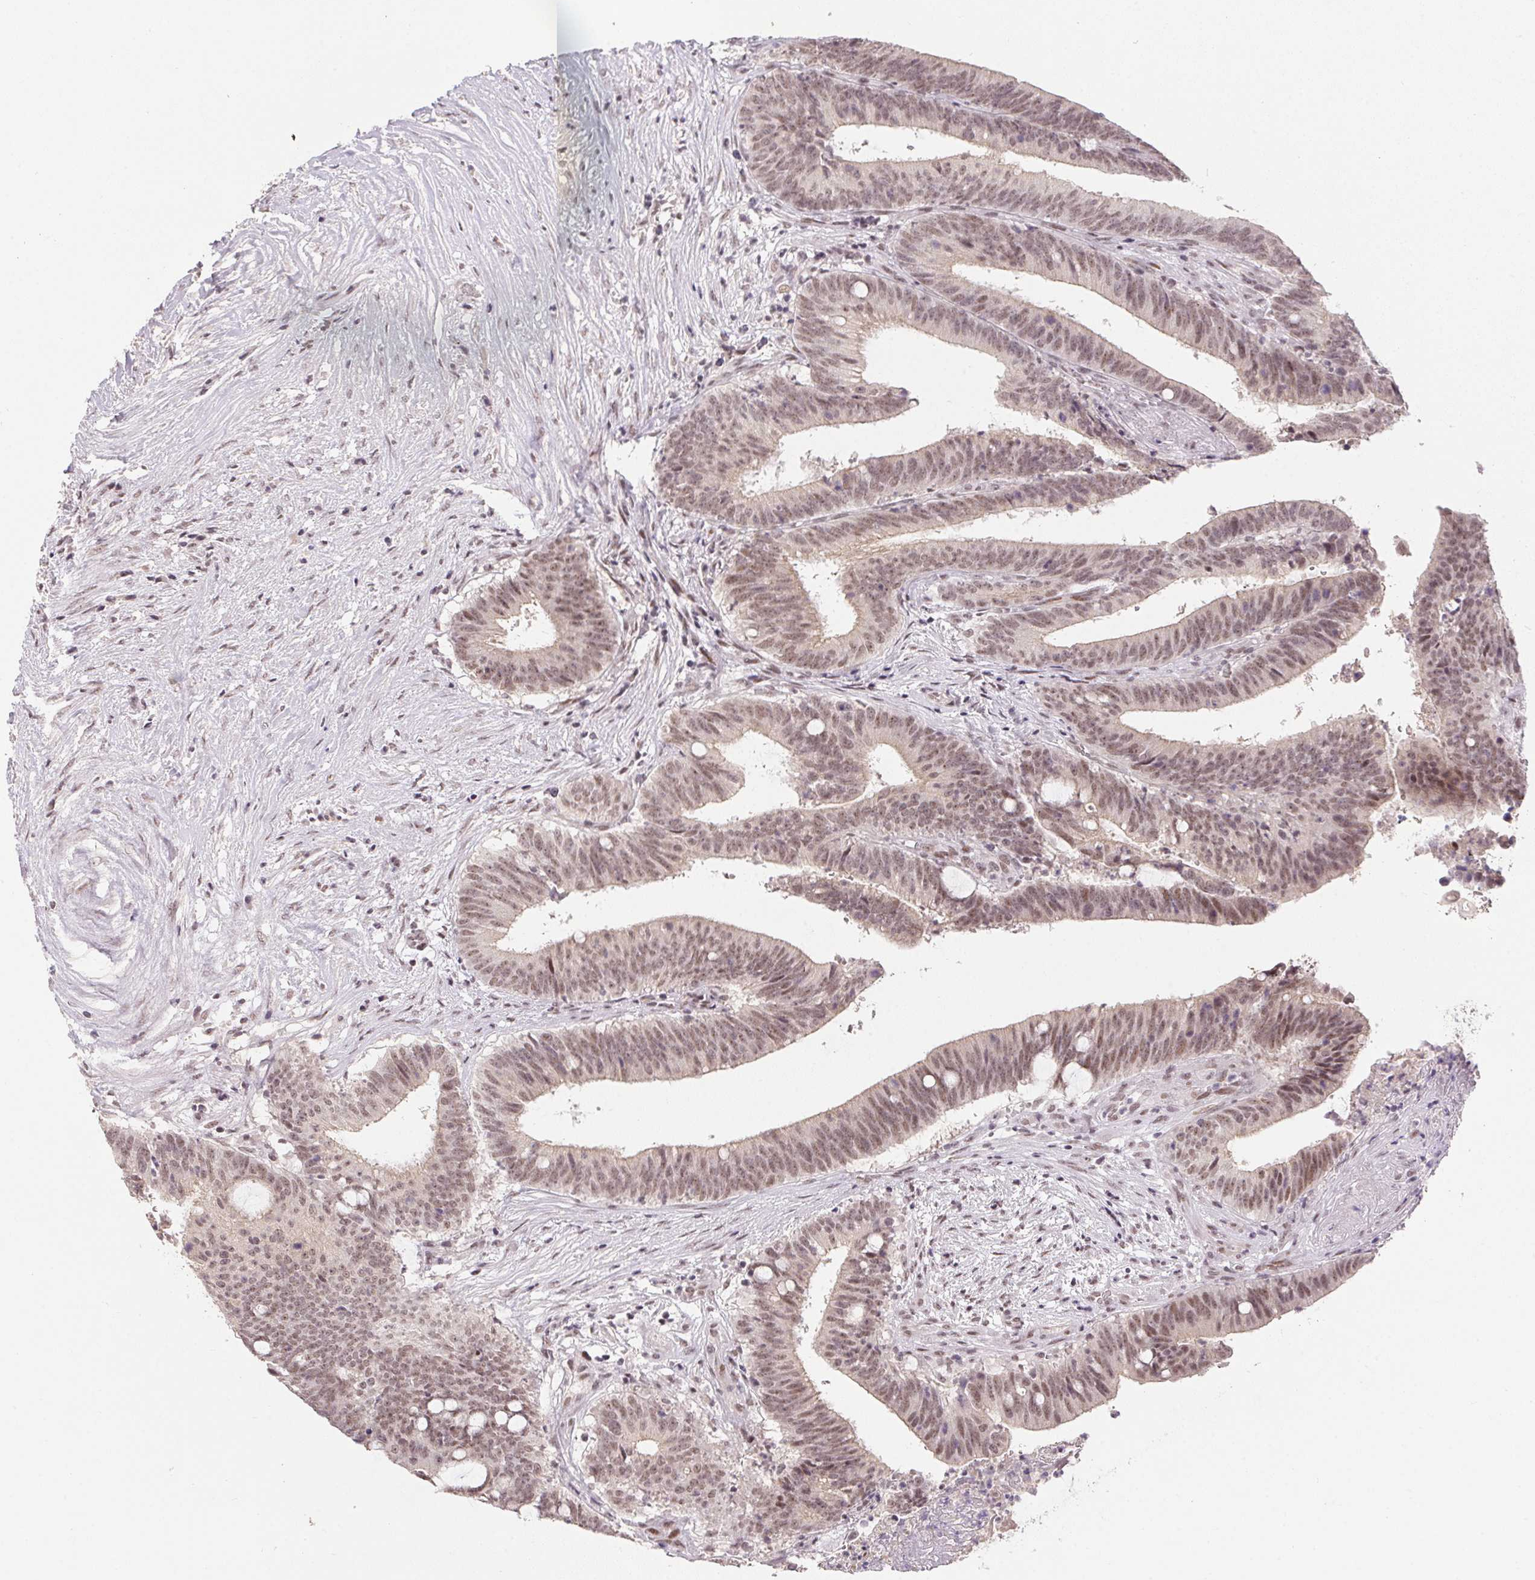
{"staining": {"intensity": "weak", "quantity": ">75%", "location": "nuclear"}, "tissue": "colorectal cancer", "cell_type": "Tumor cells", "image_type": "cancer", "snomed": [{"axis": "morphology", "description": "Adenocarcinoma, NOS"}, {"axis": "topography", "description": "Colon"}], "caption": "The histopathology image shows a brown stain indicating the presence of a protein in the nuclear of tumor cells in colorectal cancer (adenocarcinoma). The staining was performed using DAB, with brown indicating positive protein expression. Nuclei are stained blue with hematoxylin.", "gene": "KDM4D", "patient": {"sex": "female", "age": 43}}